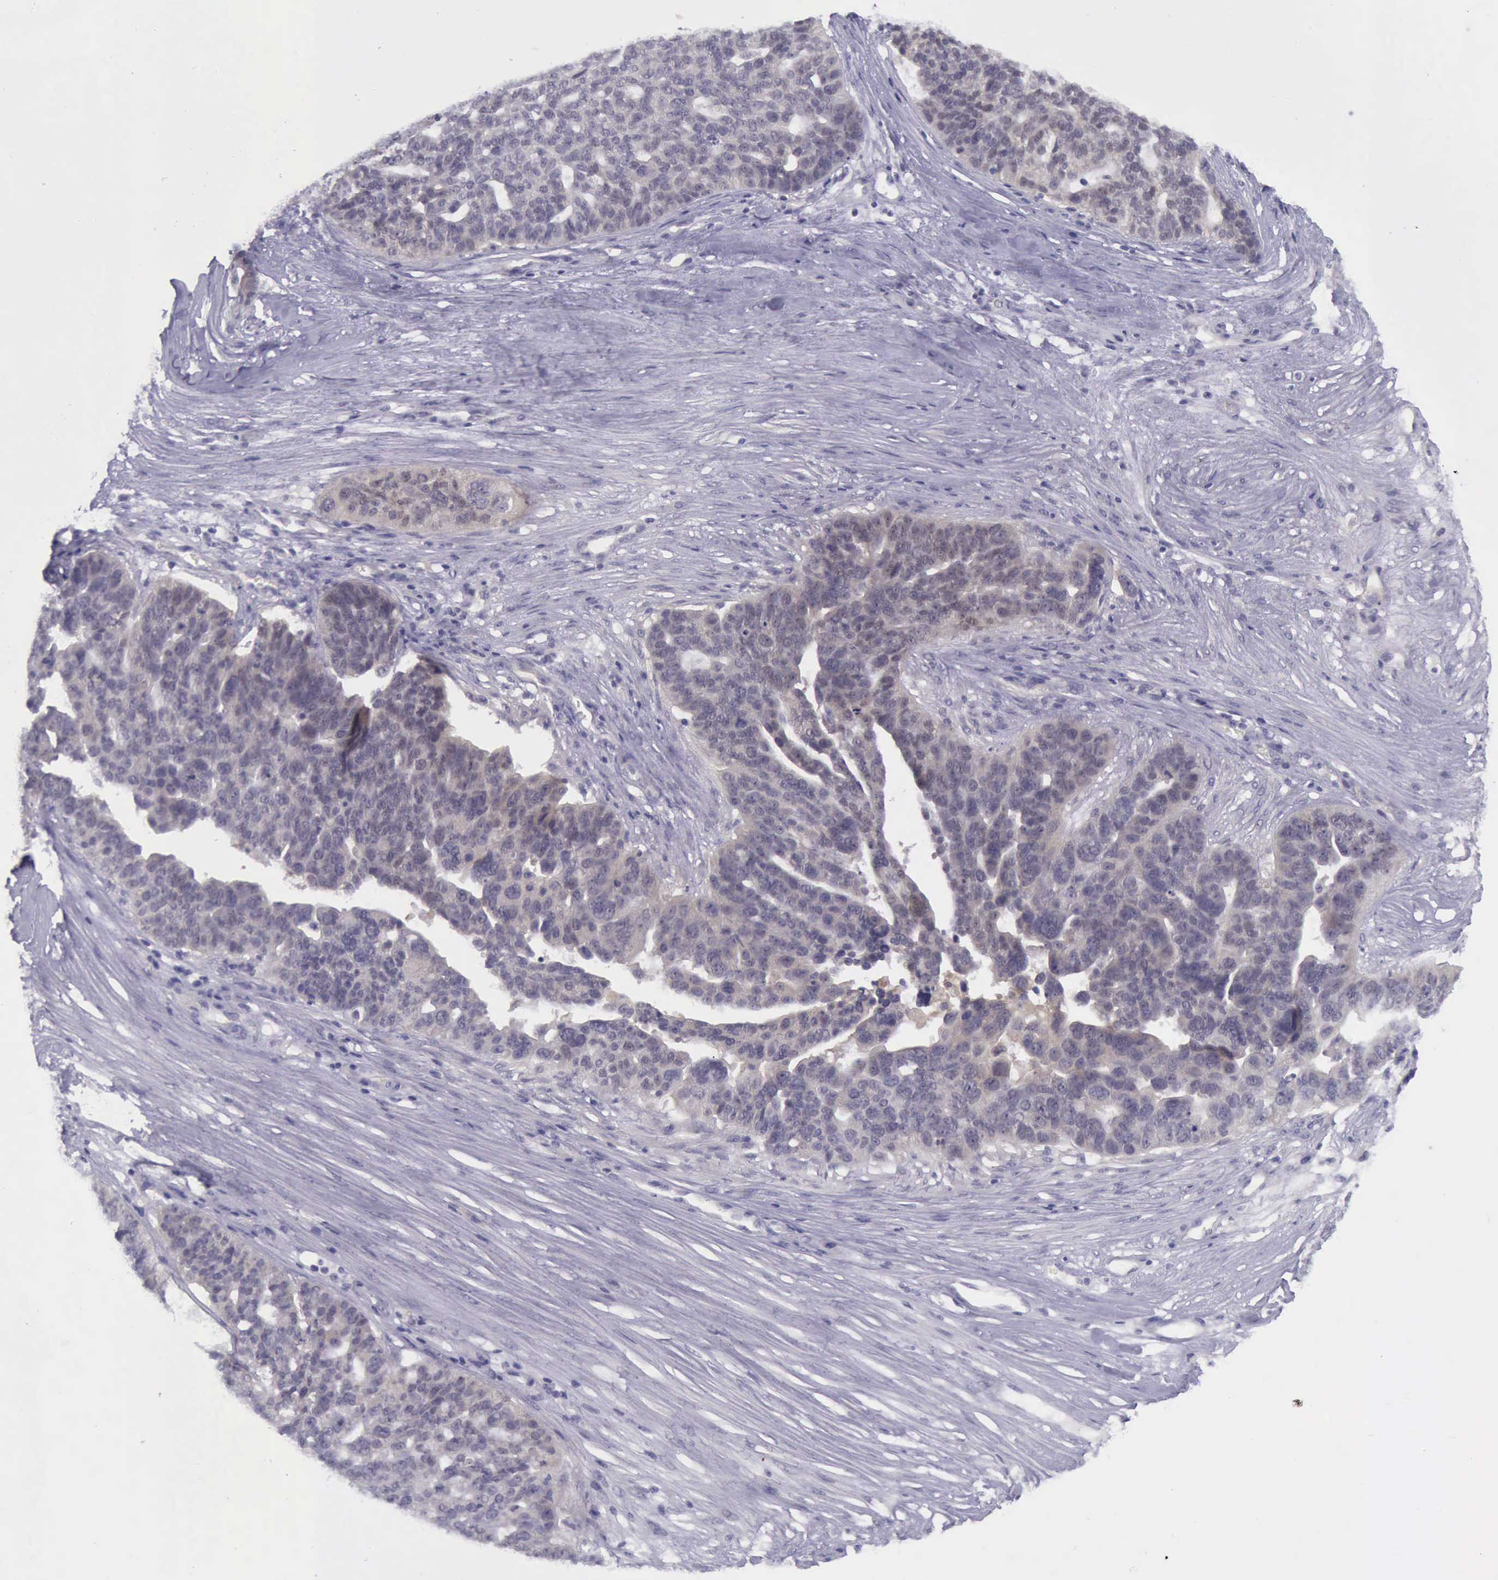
{"staining": {"intensity": "weak", "quantity": ">75%", "location": "cytoplasmic/membranous"}, "tissue": "ovarian cancer", "cell_type": "Tumor cells", "image_type": "cancer", "snomed": [{"axis": "morphology", "description": "Cystadenocarcinoma, serous, NOS"}, {"axis": "topography", "description": "Ovary"}], "caption": "Tumor cells display low levels of weak cytoplasmic/membranous staining in approximately >75% of cells in ovarian cancer (serous cystadenocarcinoma).", "gene": "ARNT2", "patient": {"sex": "female", "age": 59}}